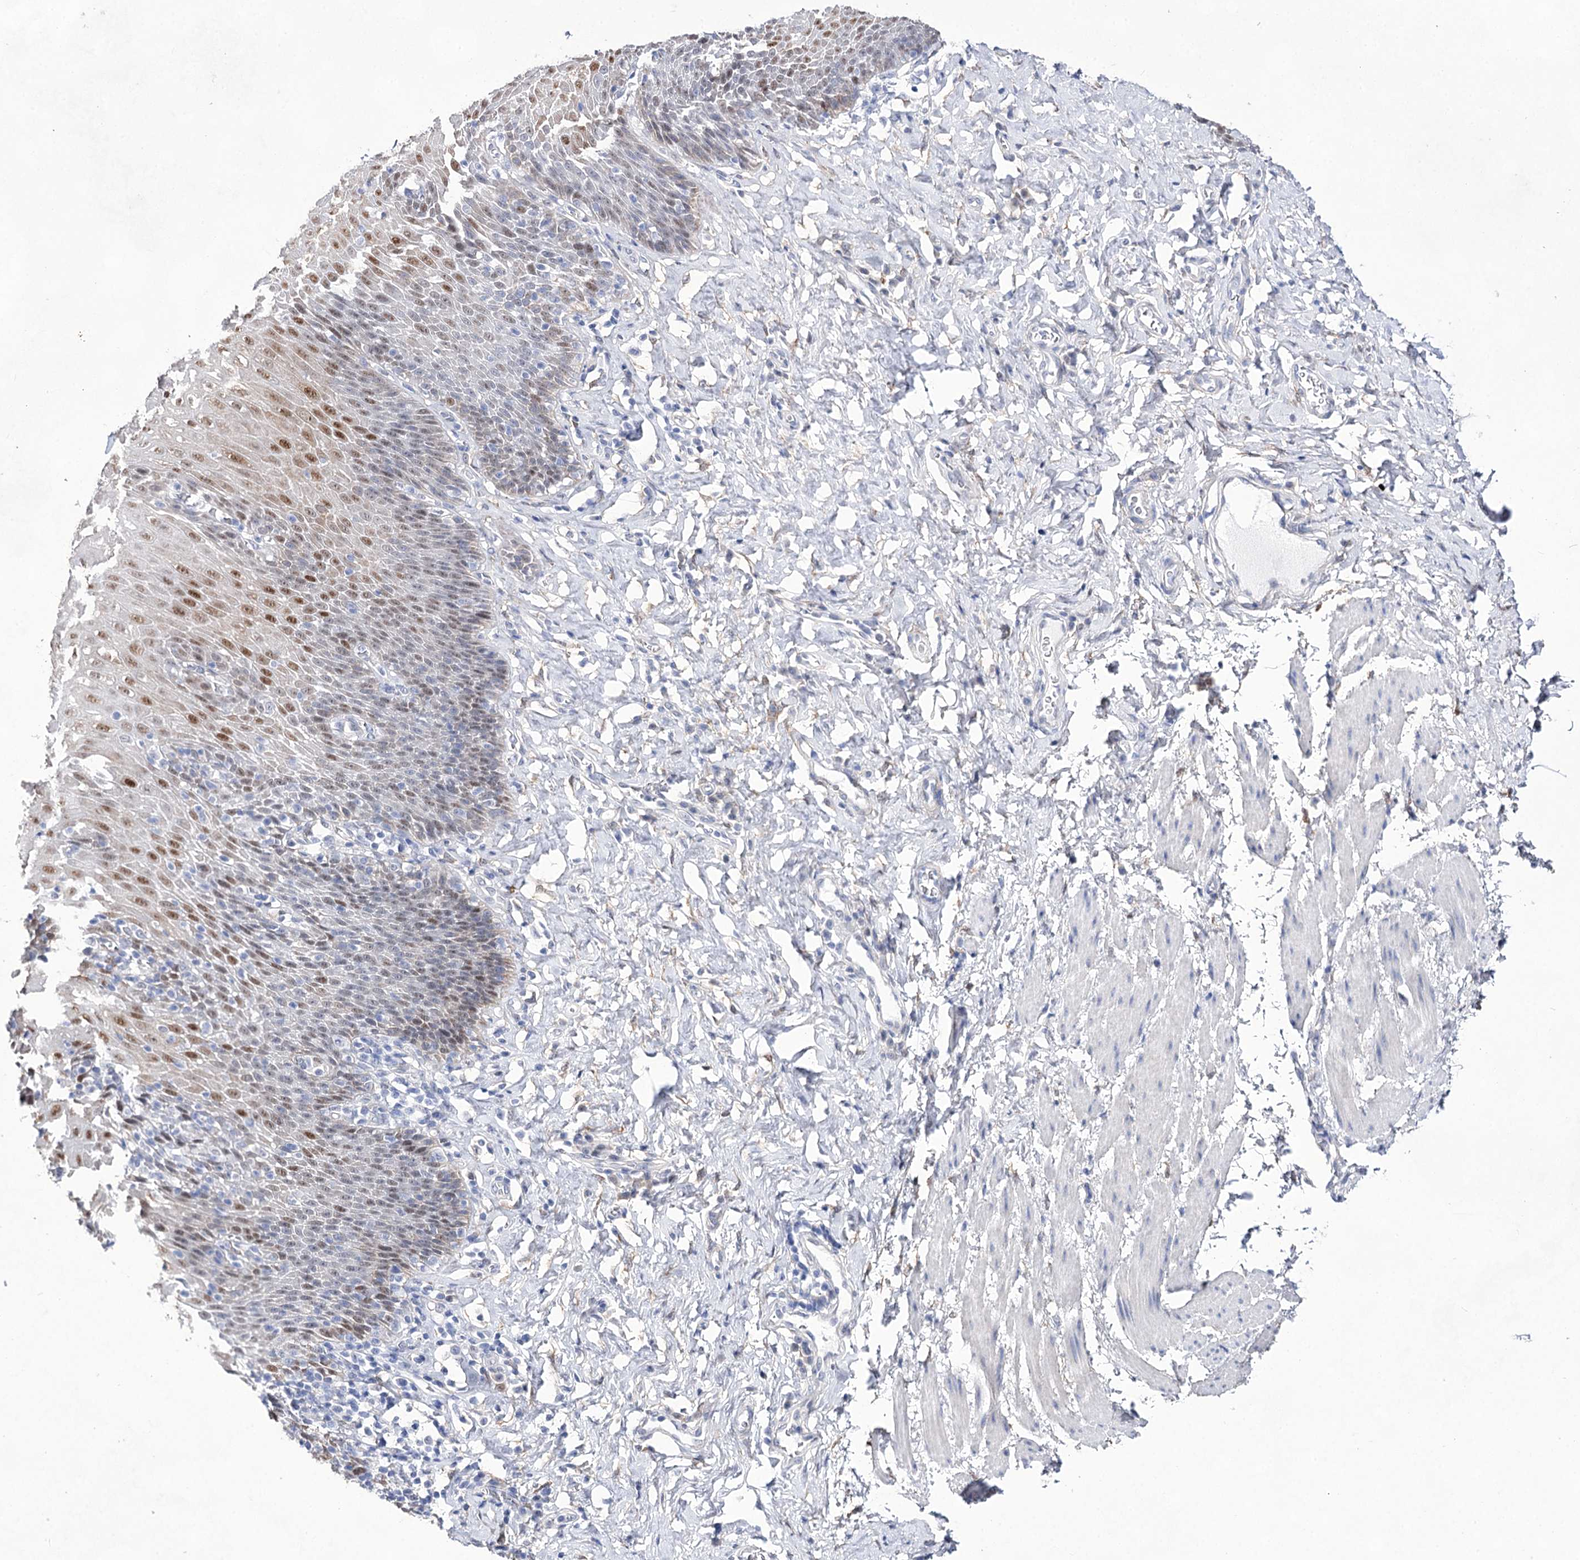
{"staining": {"intensity": "strong", "quantity": "25%-75%", "location": "nuclear"}, "tissue": "esophagus", "cell_type": "Squamous epithelial cells", "image_type": "normal", "snomed": [{"axis": "morphology", "description": "Normal tissue, NOS"}, {"axis": "topography", "description": "Esophagus"}], "caption": "Immunohistochemistry (DAB) staining of normal esophagus displays strong nuclear protein staining in about 25%-75% of squamous epithelial cells.", "gene": "UGDH", "patient": {"sex": "female", "age": 61}}